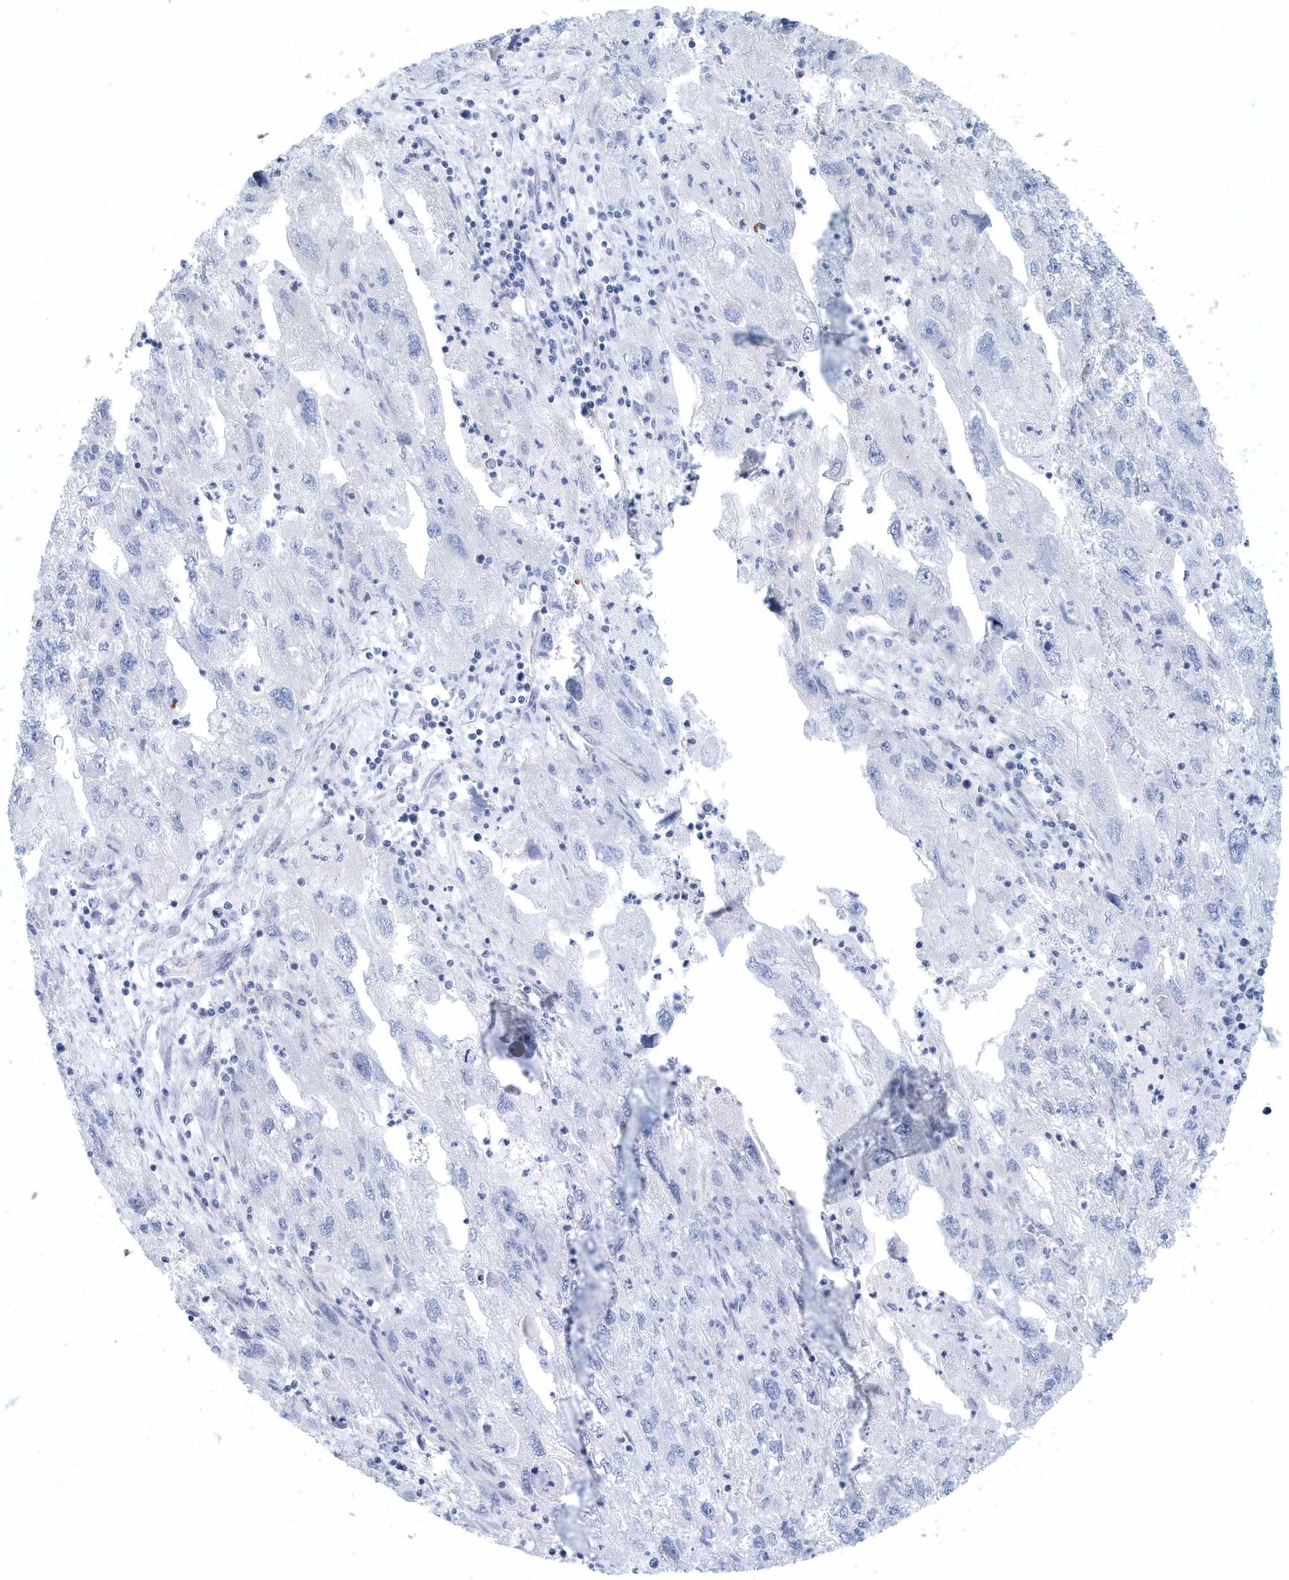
{"staining": {"intensity": "negative", "quantity": "none", "location": "none"}, "tissue": "endometrial cancer", "cell_type": "Tumor cells", "image_type": "cancer", "snomed": [{"axis": "morphology", "description": "Adenocarcinoma, NOS"}, {"axis": "topography", "description": "Endometrium"}], "caption": "Protein analysis of endometrial cancer displays no significant staining in tumor cells.", "gene": "GPR152", "patient": {"sex": "female", "age": 49}}